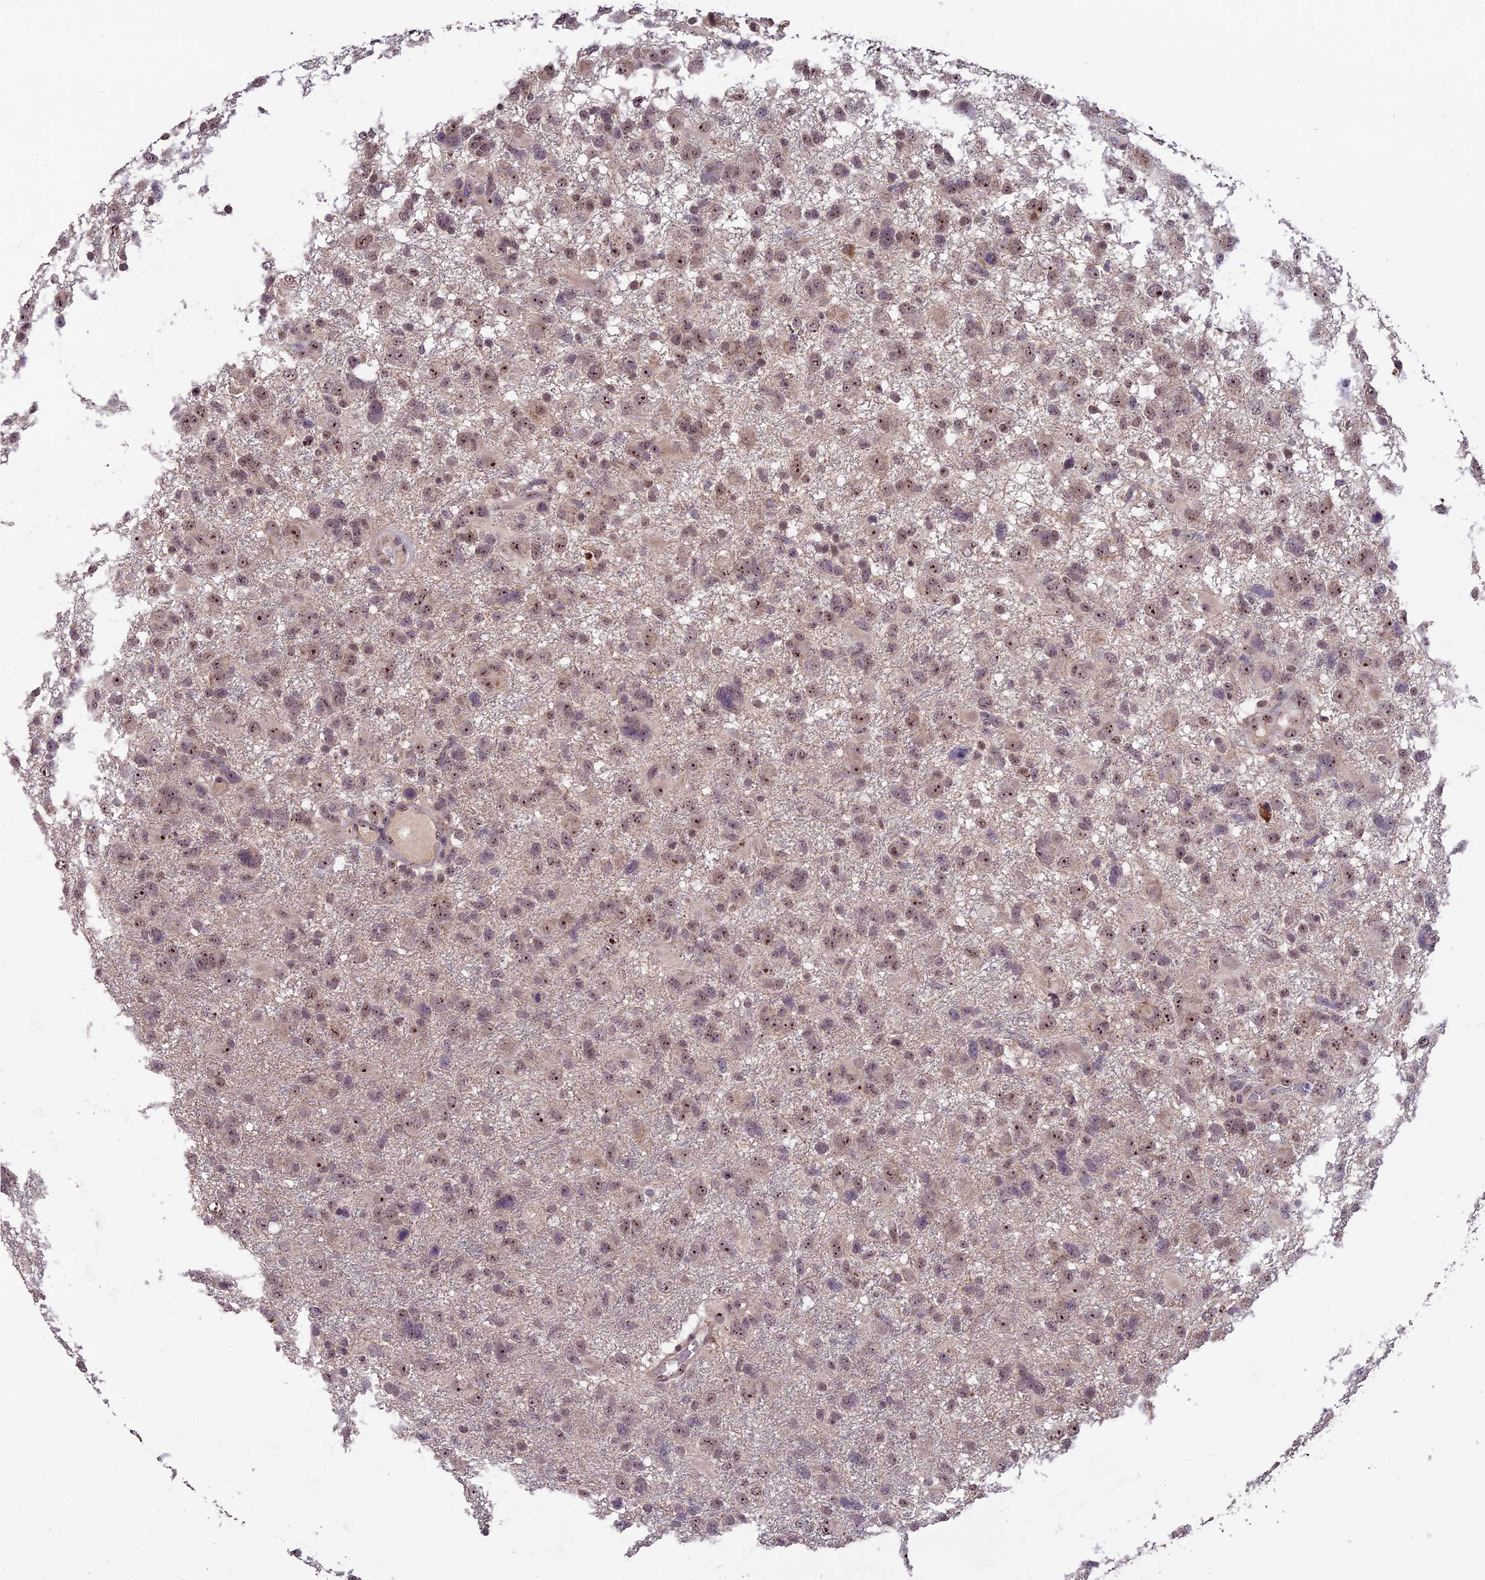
{"staining": {"intensity": "moderate", "quantity": ">75%", "location": "nuclear"}, "tissue": "glioma", "cell_type": "Tumor cells", "image_type": "cancer", "snomed": [{"axis": "morphology", "description": "Glioma, malignant, High grade"}, {"axis": "topography", "description": "Brain"}], "caption": "Immunohistochemical staining of malignant glioma (high-grade) demonstrates moderate nuclear protein expression in approximately >75% of tumor cells. (brown staining indicates protein expression, while blue staining denotes nuclei).", "gene": "ZNF333", "patient": {"sex": "male", "age": 61}}